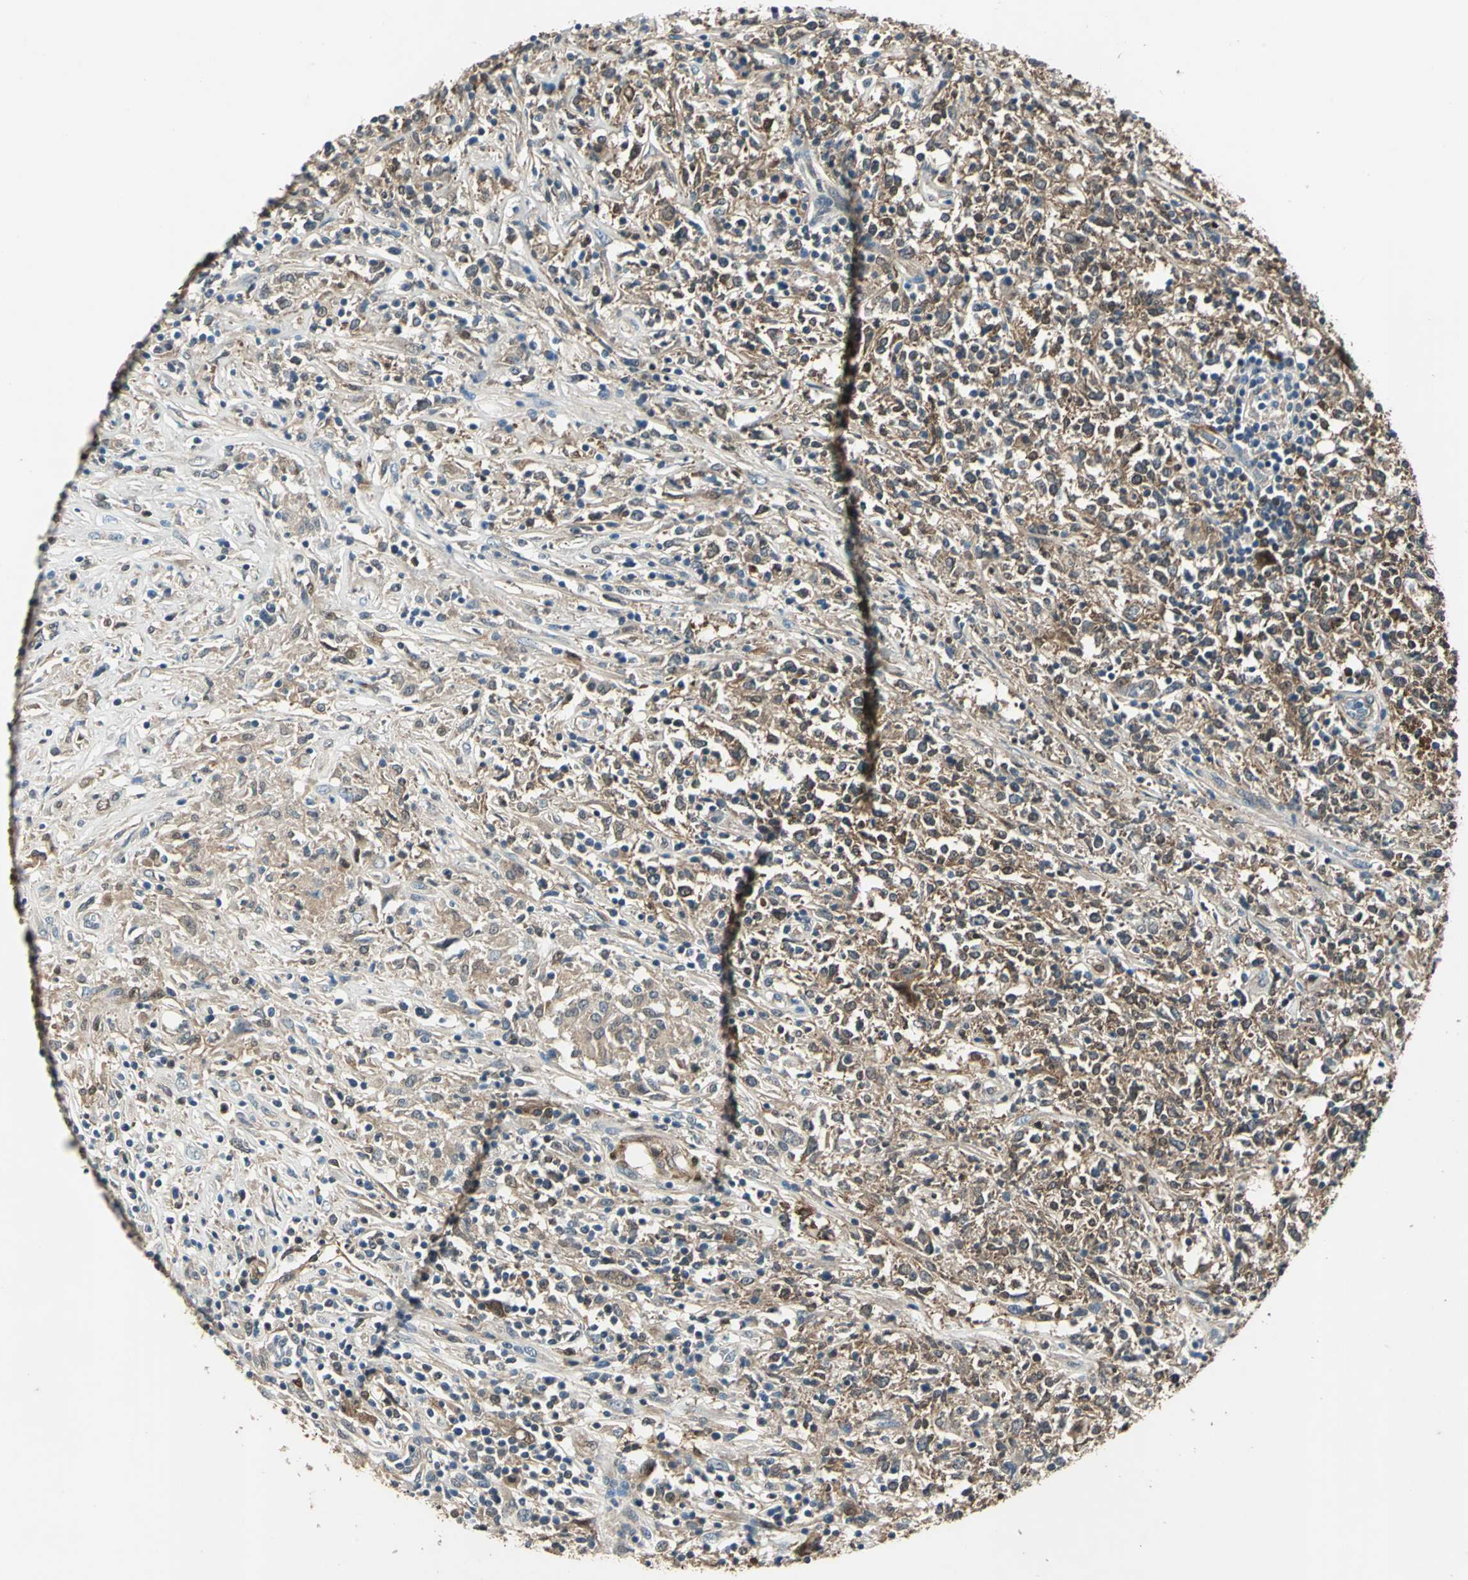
{"staining": {"intensity": "moderate", "quantity": ">75%", "location": "cytoplasmic/membranous"}, "tissue": "lymphoma", "cell_type": "Tumor cells", "image_type": "cancer", "snomed": [{"axis": "morphology", "description": "Malignant lymphoma, non-Hodgkin's type, High grade"}, {"axis": "topography", "description": "Lymph node"}], "caption": "DAB (3,3'-diaminobenzidine) immunohistochemical staining of malignant lymphoma, non-Hodgkin's type (high-grade) reveals moderate cytoplasmic/membranous protein expression in approximately >75% of tumor cells. Immunohistochemistry (ihc) stains the protein of interest in brown and the nuclei are stained blue.", "gene": "RRM2B", "patient": {"sex": "female", "age": 84}}